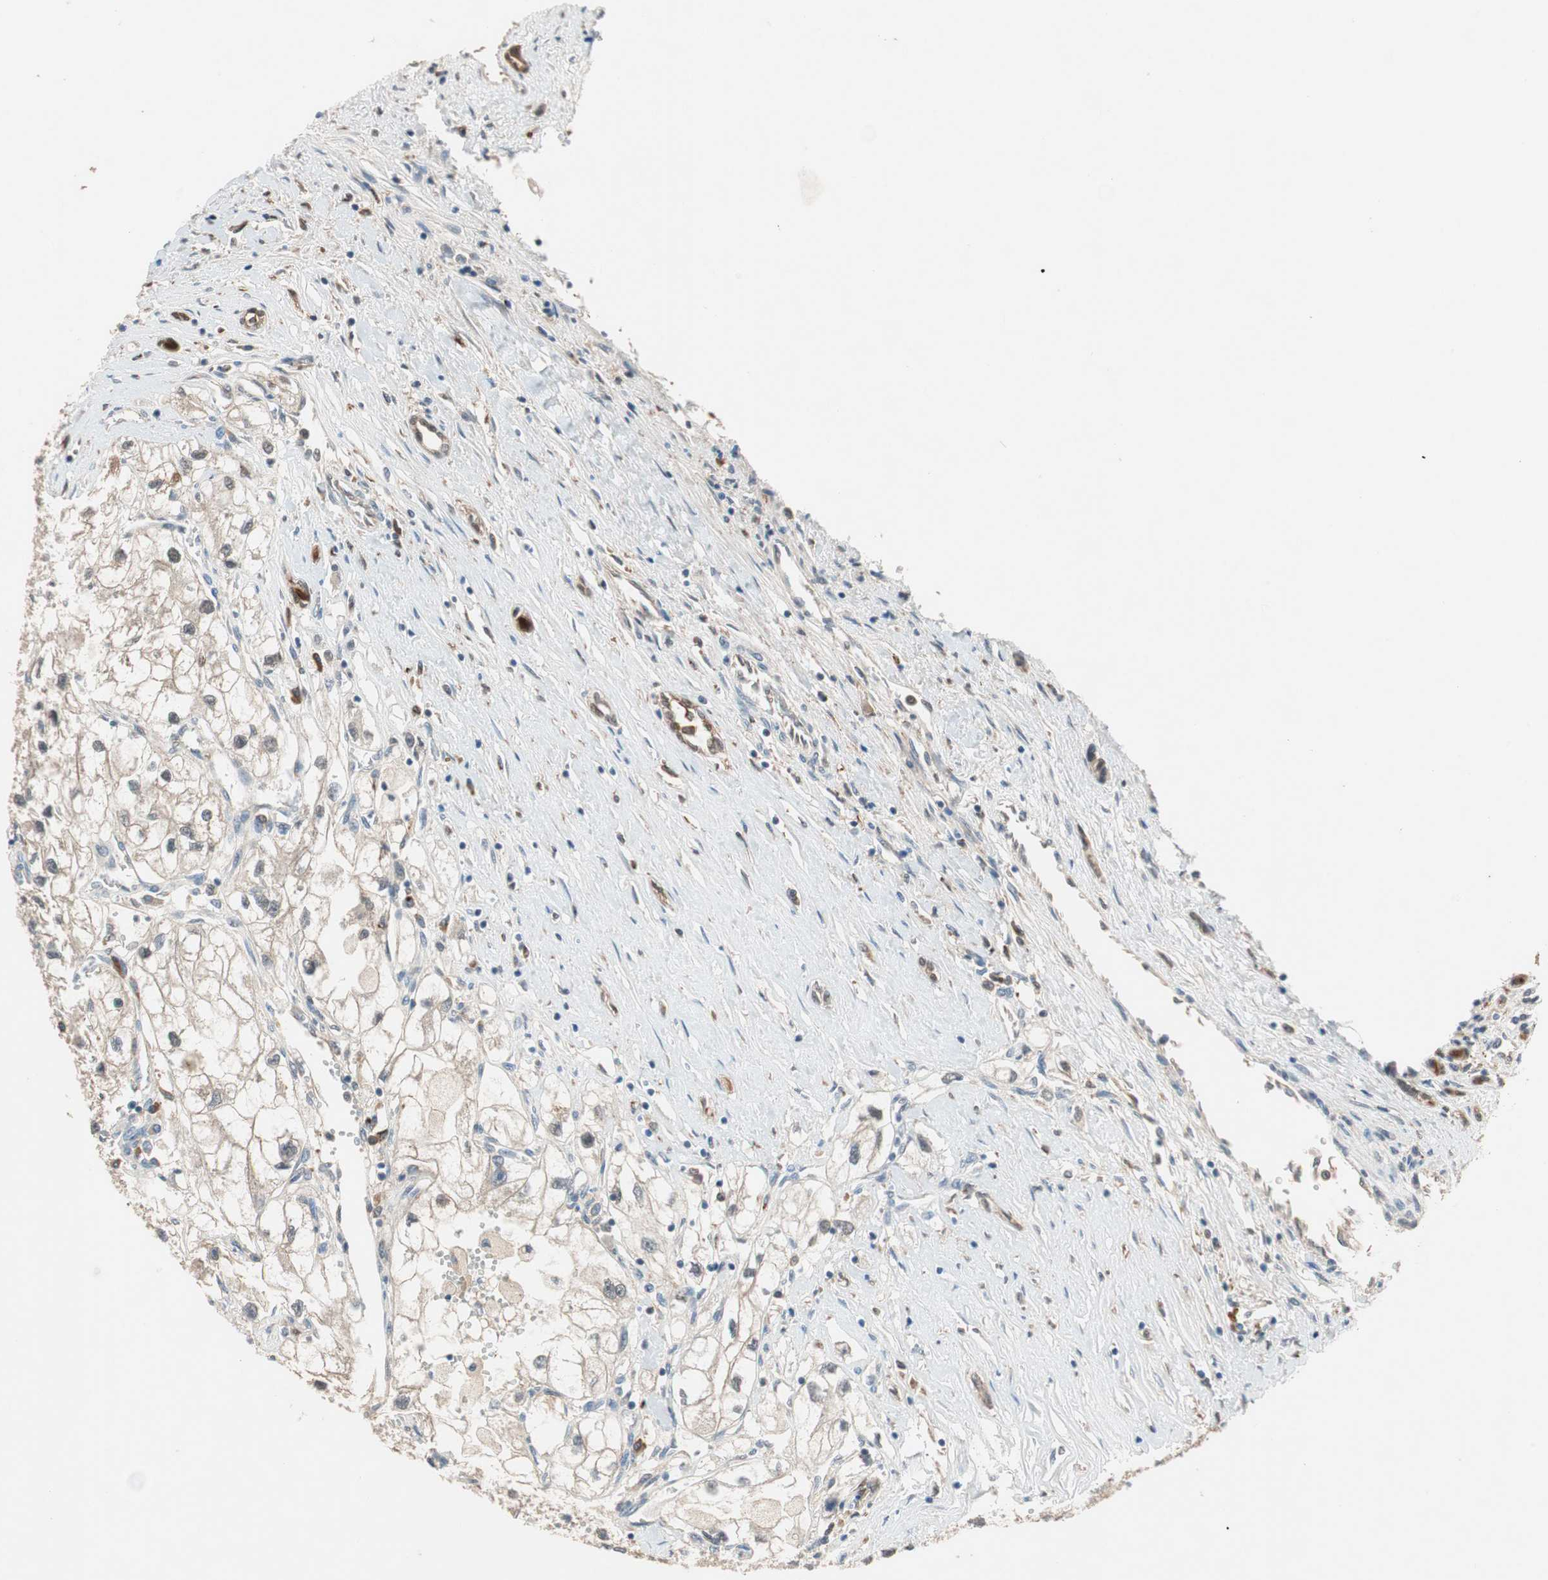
{"staining": {"intensity": "weak", "quantity": ">75%", "location": "cytoplasmic/membranous"}, "tissue": "renal cancer", "cell_type": "Tumor cells", "image_type": "cancer", "snomed": [{"axis": "morphology", "description": "Adenocarcinoma, NOS"}, {"axis": "topography", "description": "Kidney"}], "caption": "This is an image of immunohistochemistry (IHC) staining of adenocarcinoma (renal), which shows weak expression in the cytoplasmic/membranous of tumor cells.", "gene": "PIK3R3", "patient": {"sex": "female", "age": 70}}